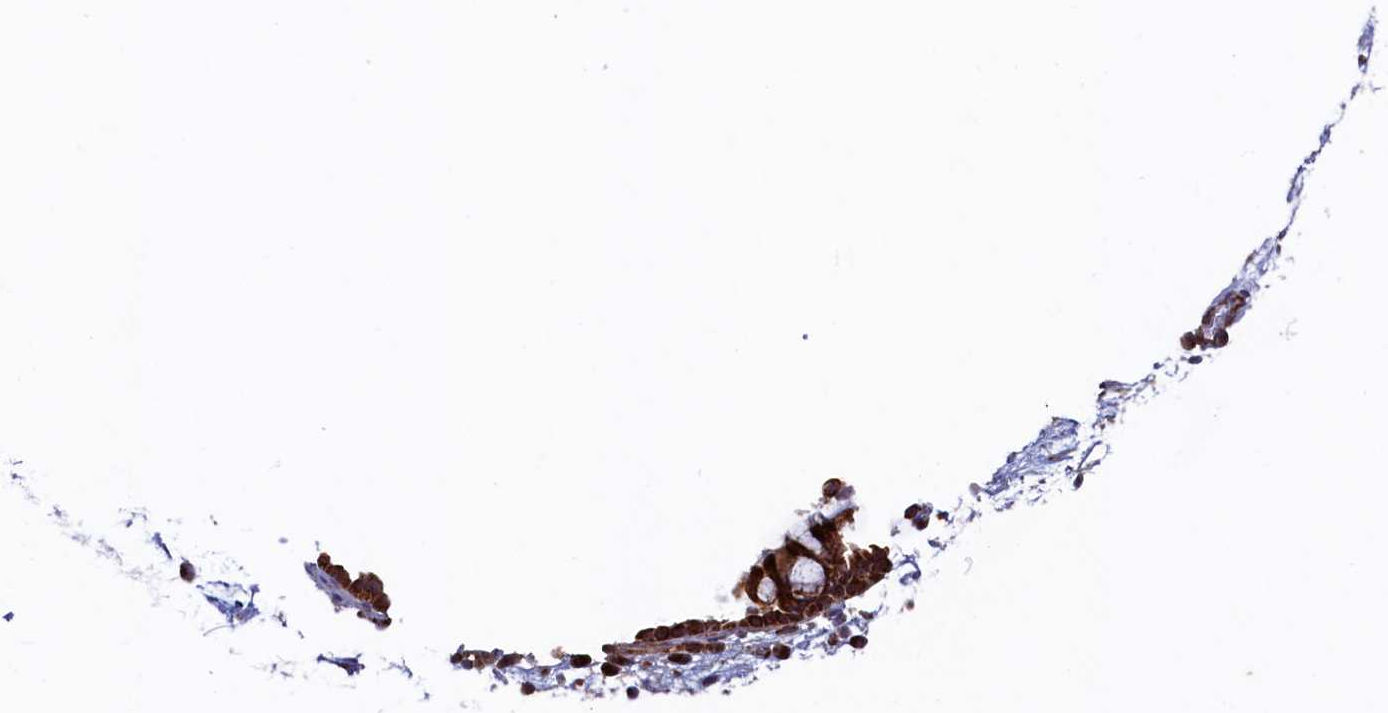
{"staining": {"intensity": "strong", "quantity": ">75%", "location": "cytoplasmic/membranous"}, "tissue": "nasopharynx", "cell_type": "Respiratory epithelial cells", "image_type": "normal", "snomed": [{"axis": "morphology", "description": "Normal tissue, NOS"}, {"axis": "morphology", "description": "Inflammation, NOS"}, {"axis": "morphology", "description": "Malignant melanoma, Metastatic site"}, {"axis": "topography", "description": "Nasopharynx"}], "caption": "IHC photomicrograph of unremarkable human nasopharynx stained for a protein (brown), which reveals high levels of strong cytoplasmic/membranous staining in about >75% of respiratory epithelial cells.", "gene": "UBE3B", "patient": {"sex": "male", "age": 70}}